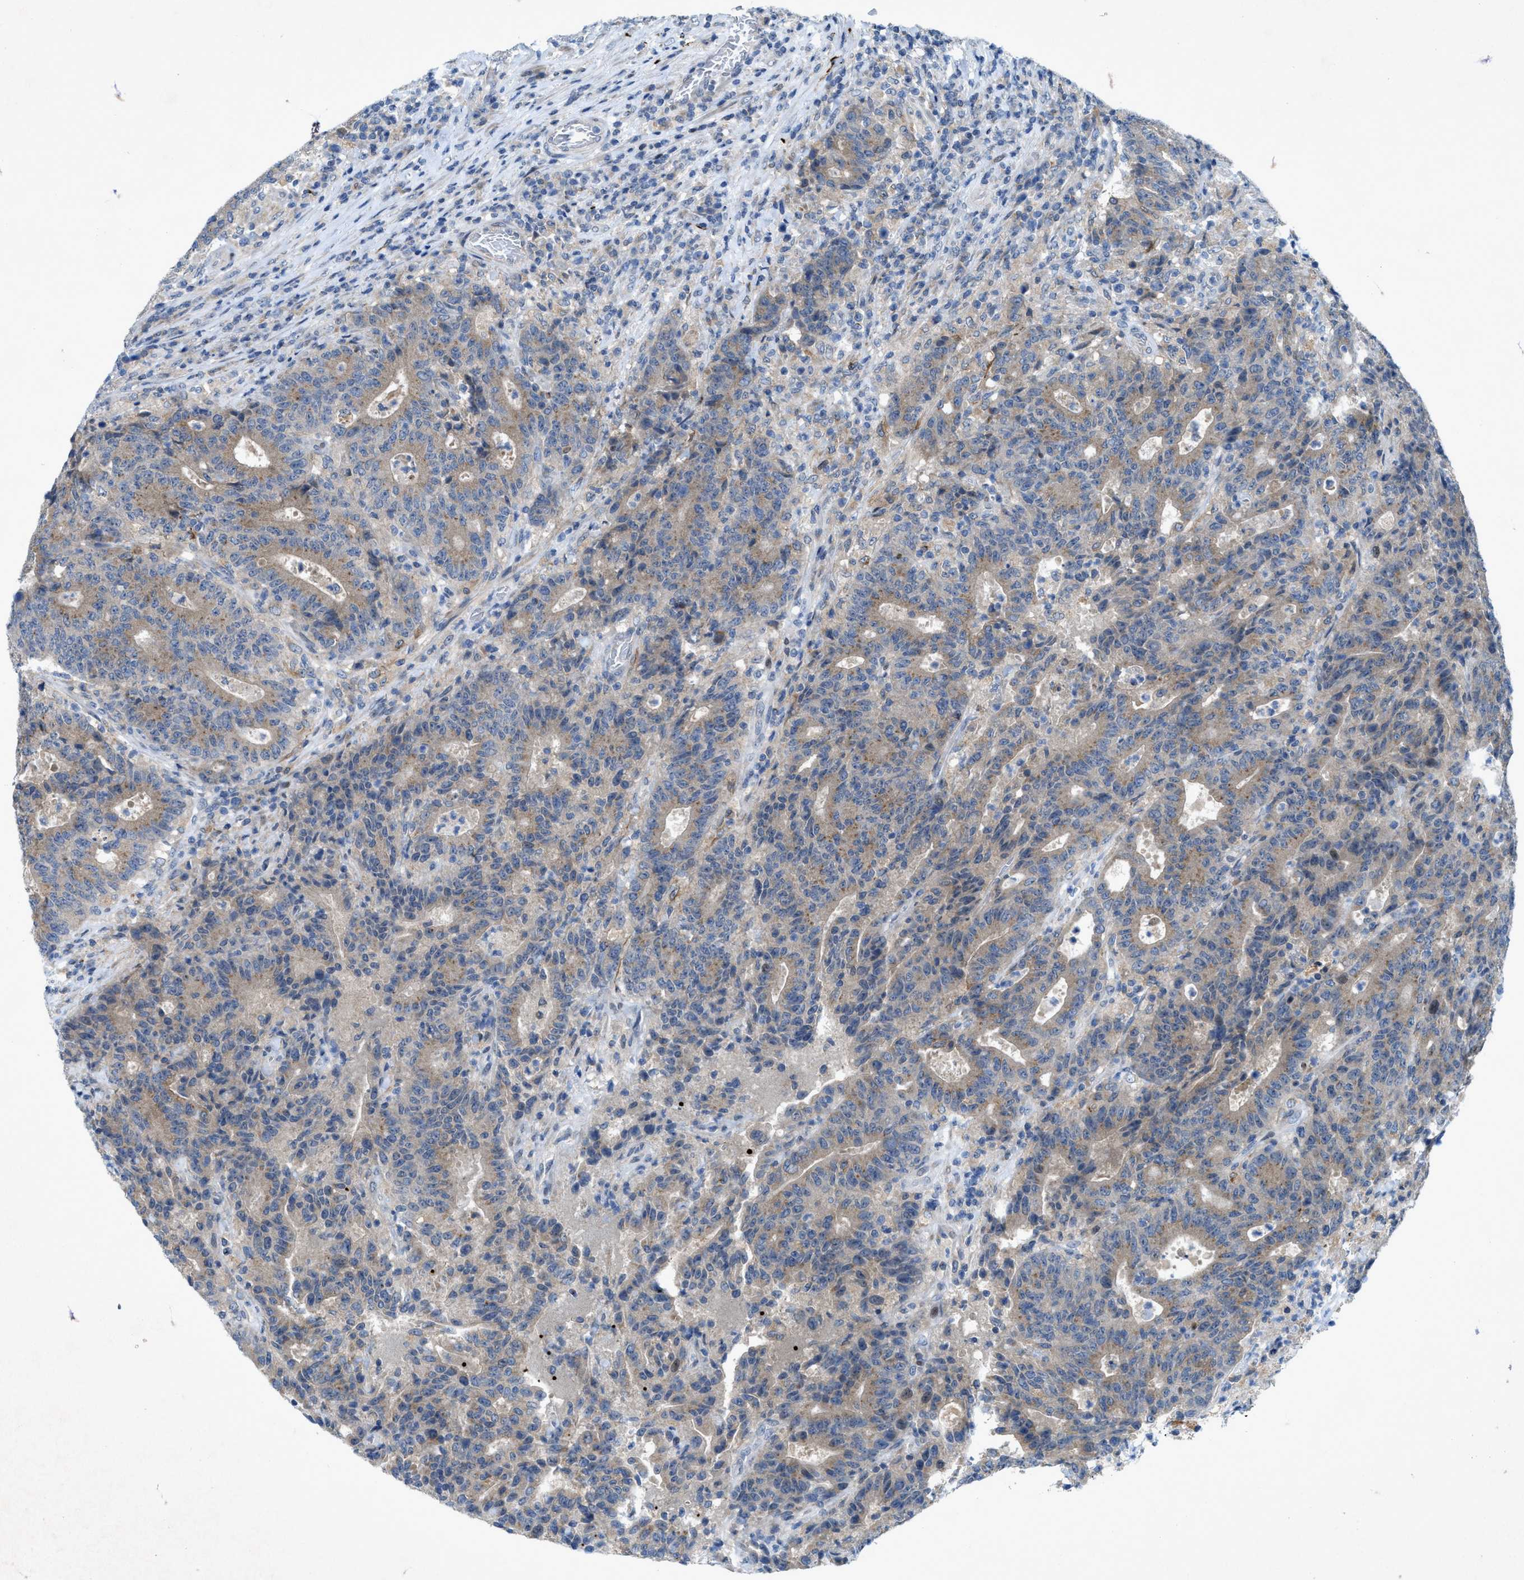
{"staining": {"intensity": "weak", "quantity": ">75%", "location": "cytoplasmic/membranous"}, "tissue": "colorectal cancer", "cell_type": "Tumor cells", "image_type": "cancer", "snomed": [{"axis": "morphology", "description": "Adenocarcinoma, NOS"}, {"axis": "topography", "description": "Colon"}], "caption": "Immunohistochemical staining of human adenocarcinoma (colorectal) exhibits low levels of weak cytoplasmic/membranous protein positivity in about >75% of tumor cells.", "gene": "URGCP", "patient": {"sex": "female", "age": 75}}